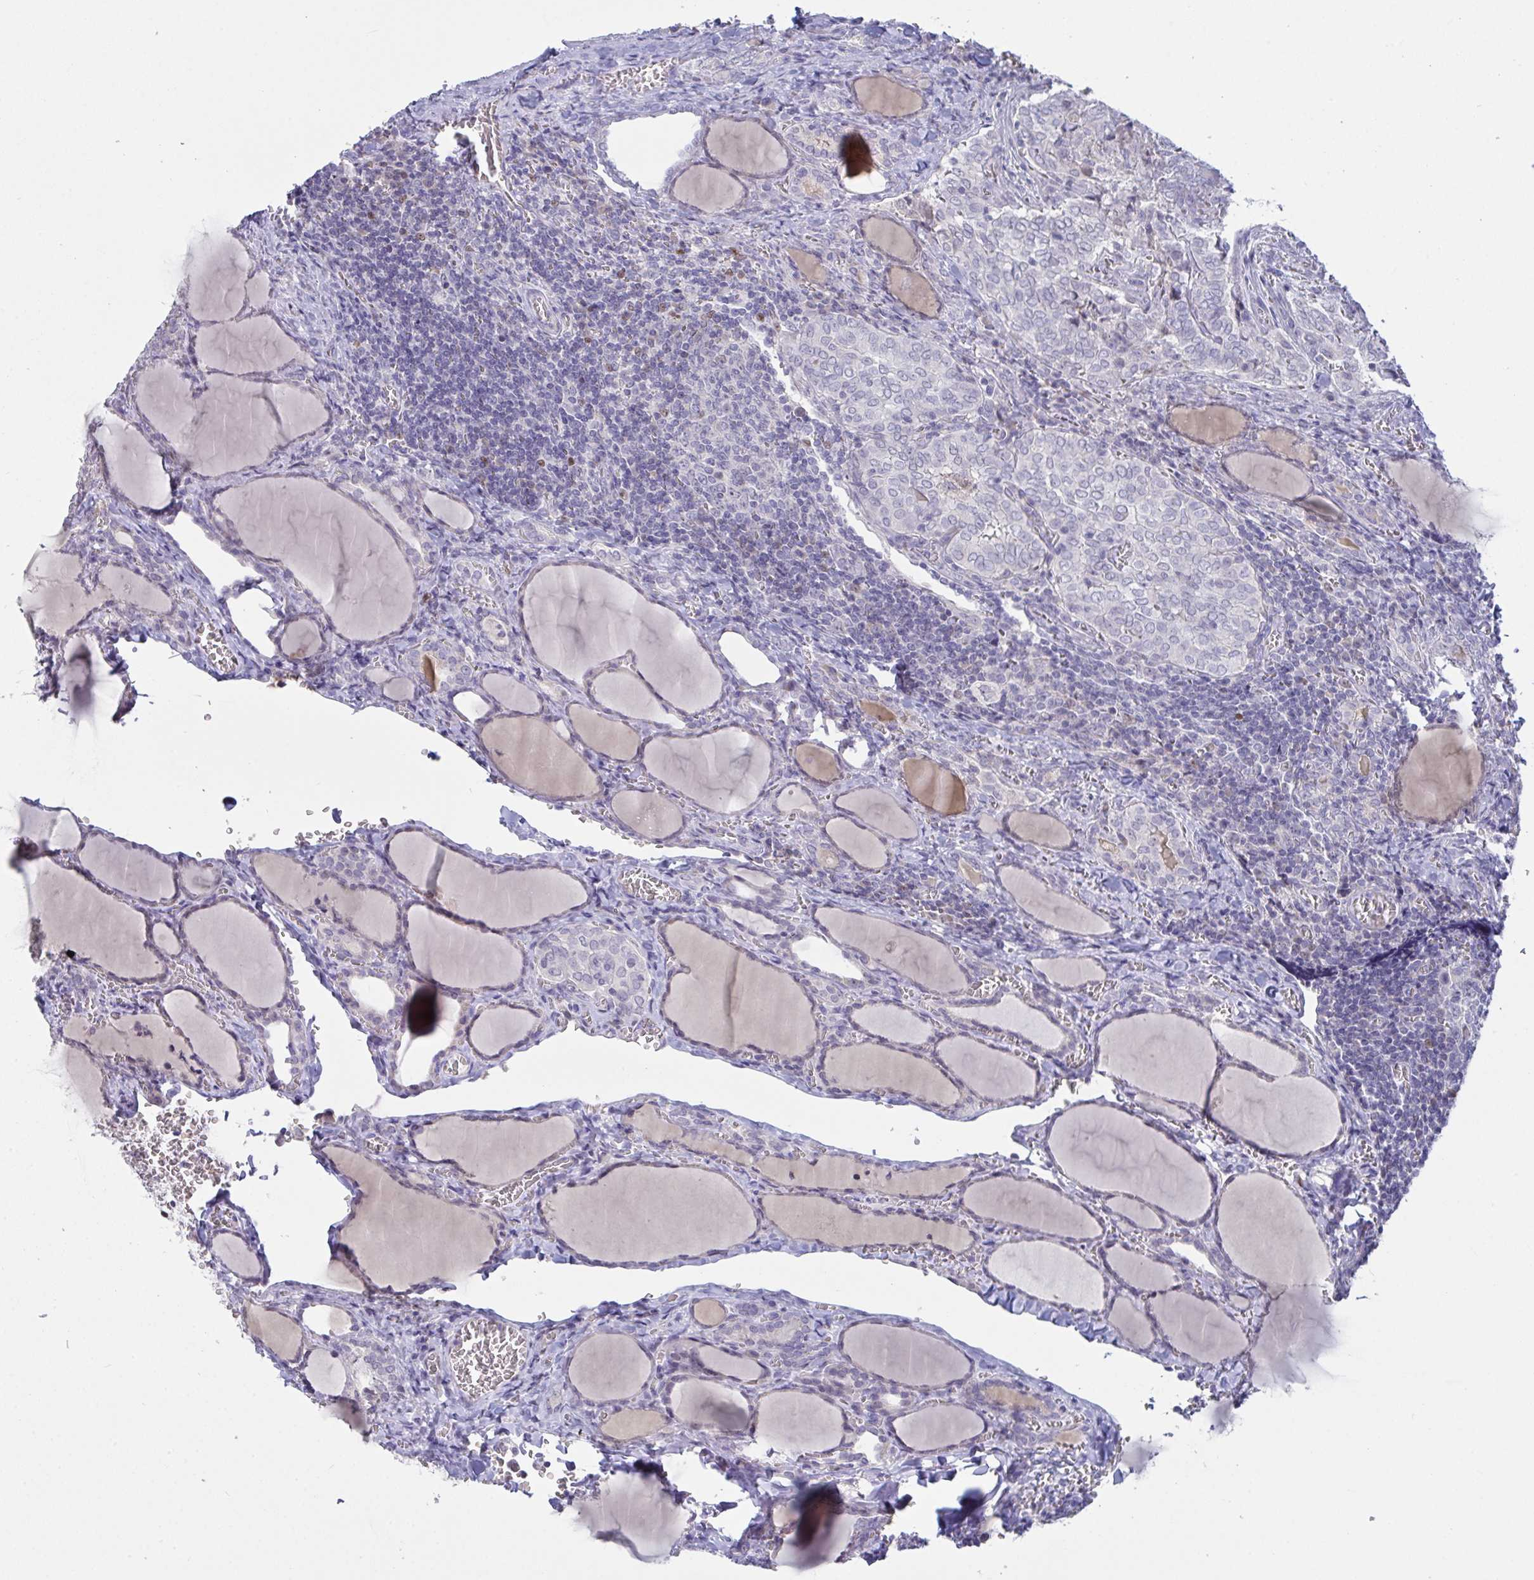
{"staining": {"intensity": "negative", "quantity": "none", "location": "none"}, "tissue": "thyroid cancer", "cell_type": "Tumor cells", "image_type": "cancer", "snomed": [{"axis": "morphology", "description": "Papillary adenocarcinoma, NOS"}, {"axis": "topography", "description": "Thyroid gland"}], "caption": "An image of thyroid papillary adenocarcinoma stained for a protein shows no brown staining in tumor cells.", "gene": "MYC", "patient": {"sex": "female", "age": 30}}